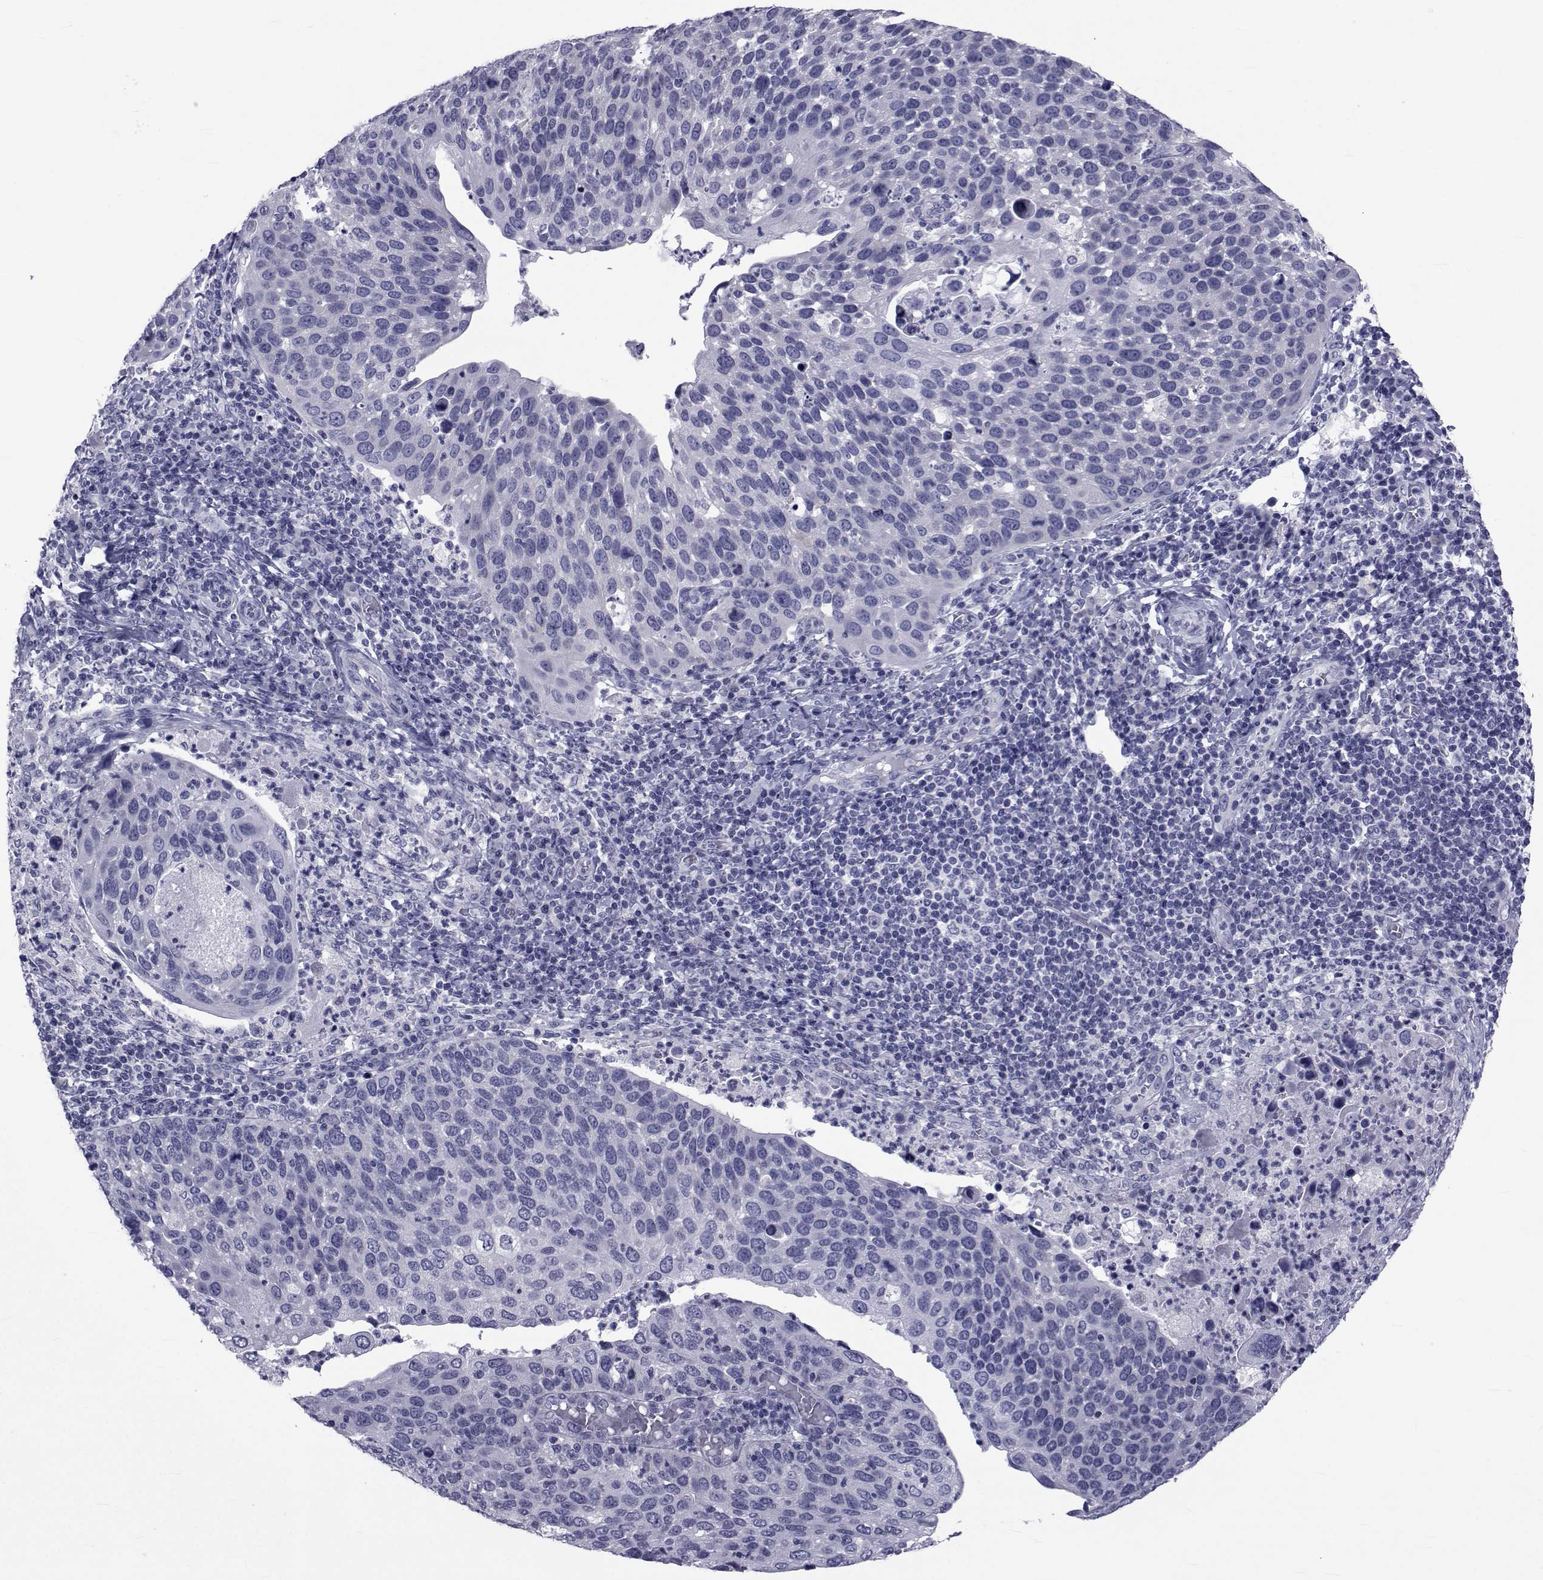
{"staining": {"intensity": "negative", "quantity": "none", "location": "none"}, "tissue": "cervical cancer", "cell_type": "Tumor cells", "image_type": "cancer", "snomed": [{"axis": "morphology", "description": "Squamous cell carcinoma, NOS"}, {"axis": "topography", "description": "Cervix"}], "caption": "A micrograph of human cervical cancer is negative for staining in tumor cells. (DAB (3,3'-diaminobenzidine) IHC with hematoxylin counter stain).", "gene": "GKAP1", "patient": {"sex": "female", "age": 54}}